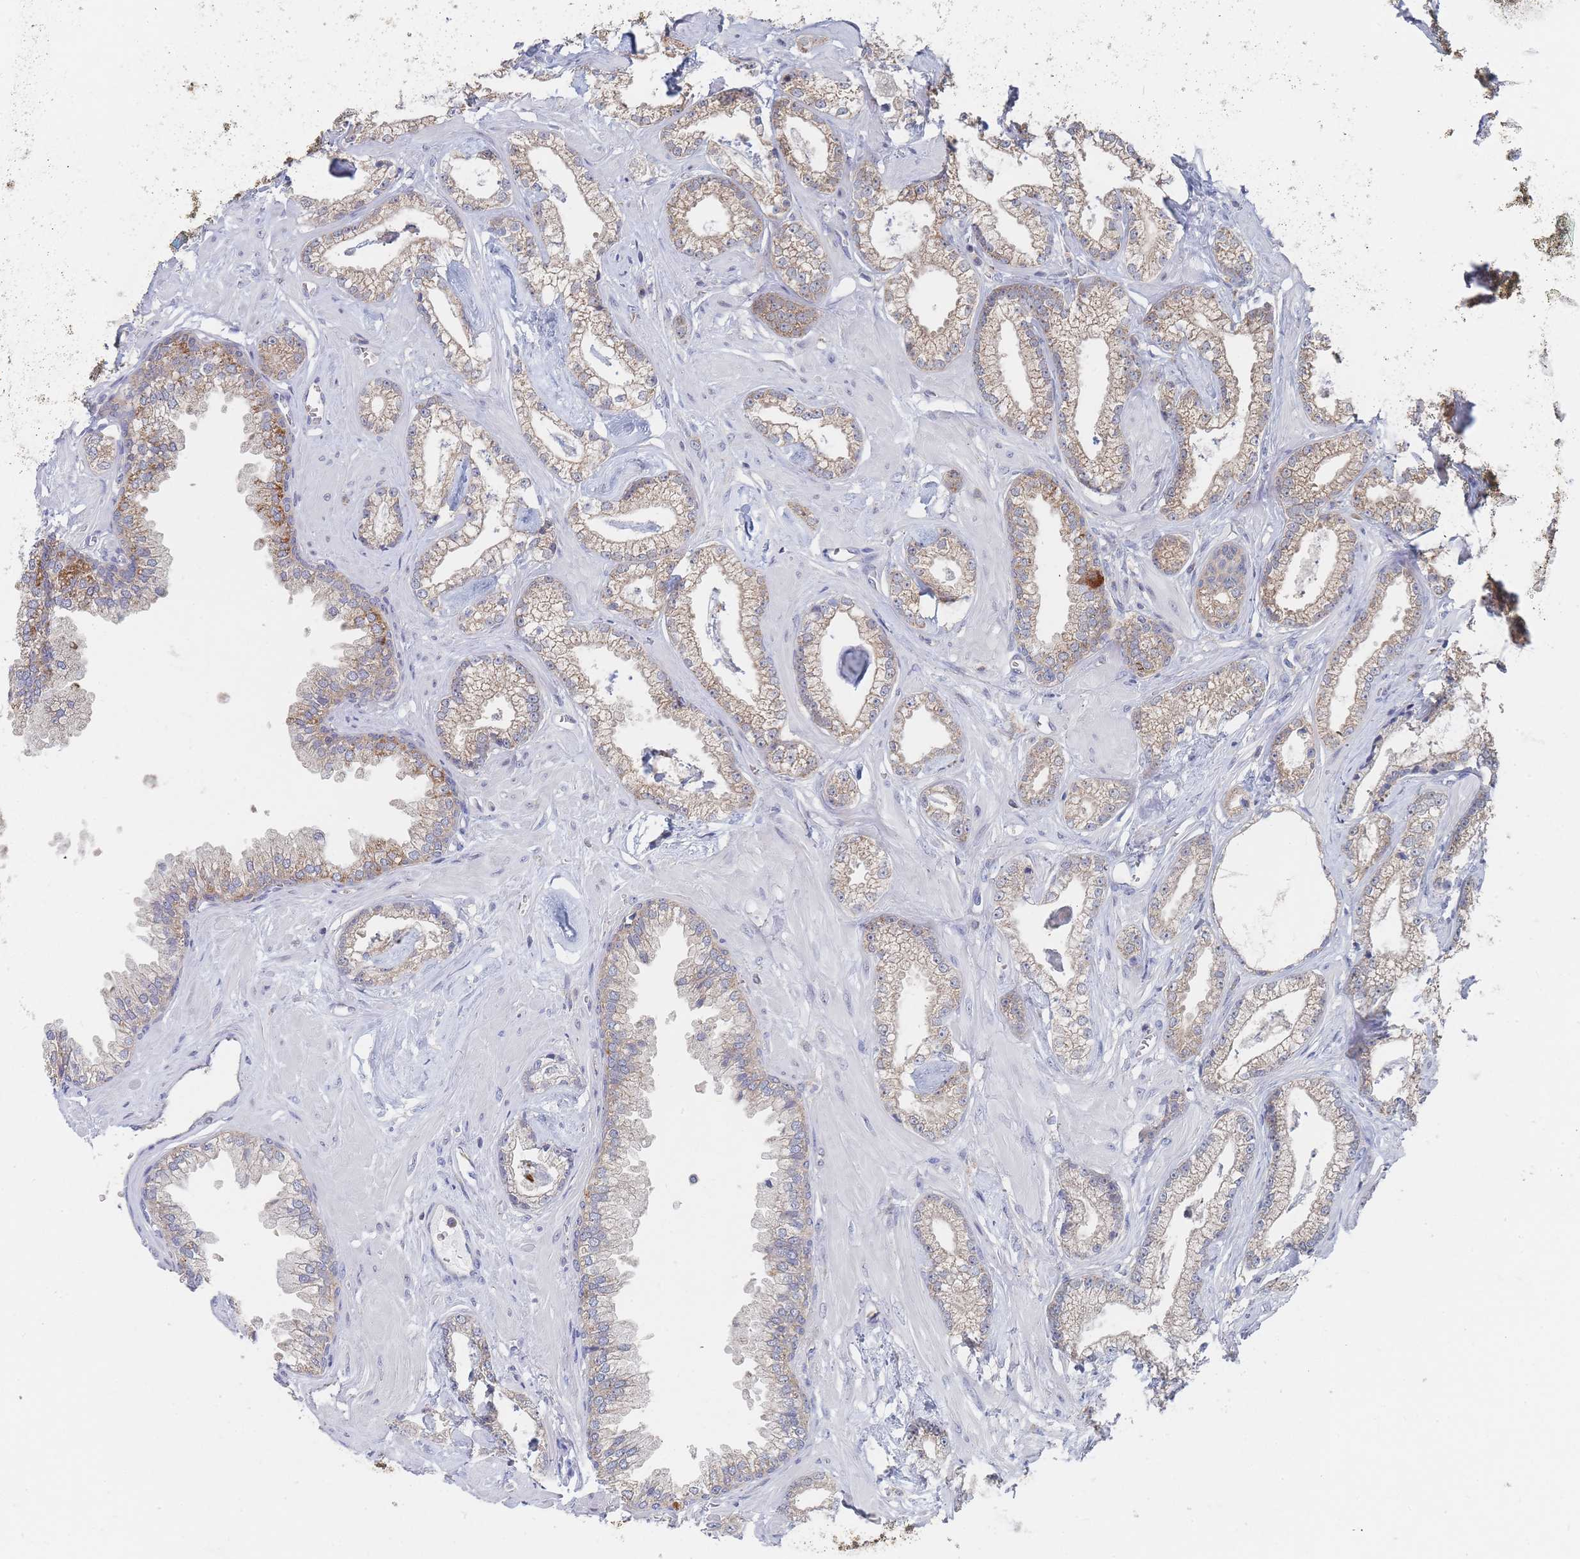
{"staining": {"intensity": "moderate", "quantity": ">75%", "location": "cytoplasmic/membranous"}, "tissue": "prostate cancer", "cell_type": "Tumor cells", "image_type": "cancer", "snomed": [{"axis": "morphology", "description": "Adenocarcinoma, Low grade"}, {"axis": "topography", "description": "Prostate"}], "caption": "Prostate cancer (adenocarcinoma (low-grade)) stained with a protein marker demonstrates moderate staining in tumor cells.", "gene": "PPP6C", "patient": {"sex": "male", "age": 60}}